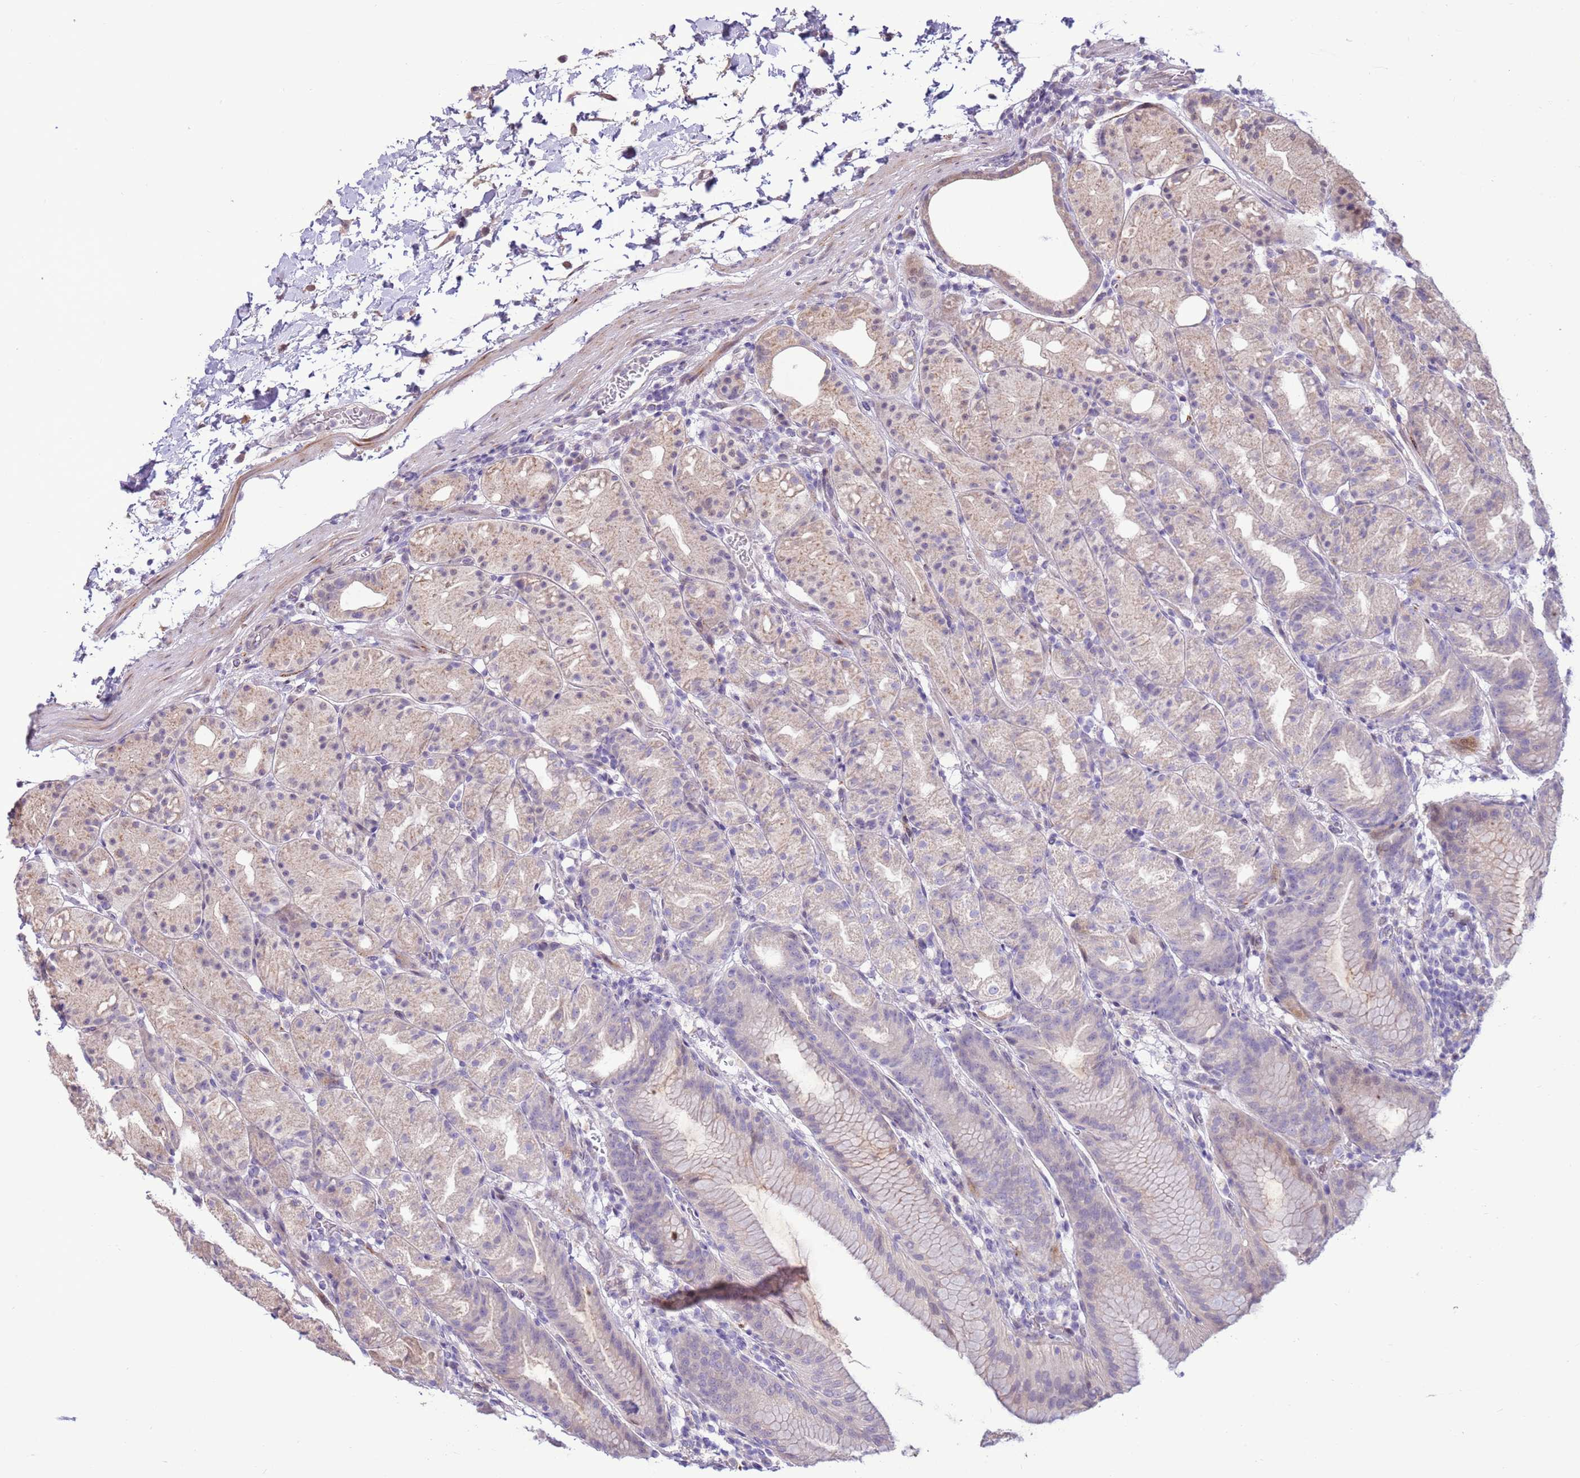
{"staining": {"intensity": "strong", "quantity": "<25%", "location": "cytoplasmic/membranous,nuclear"}, "tissue": "stomach", "cell_type": "Glandular cells", "image_type": "normal", "snomed": [{"axis": "morphology", "description": "Normal tissue, NOS"}, {"axis": "topography", "description": "Stomach, upper"}], "caption": "Immunohistochemical staining of unremarkable human stomach exhibits medium levels of strong cytoplasmic/membranous,nuclear expression in approximately <25% of glandular cells. (DAB IHC with brightfield microscopy, high magnification).", "gene": "LGI4", "patient": {"sex": "male", "age": 48}}